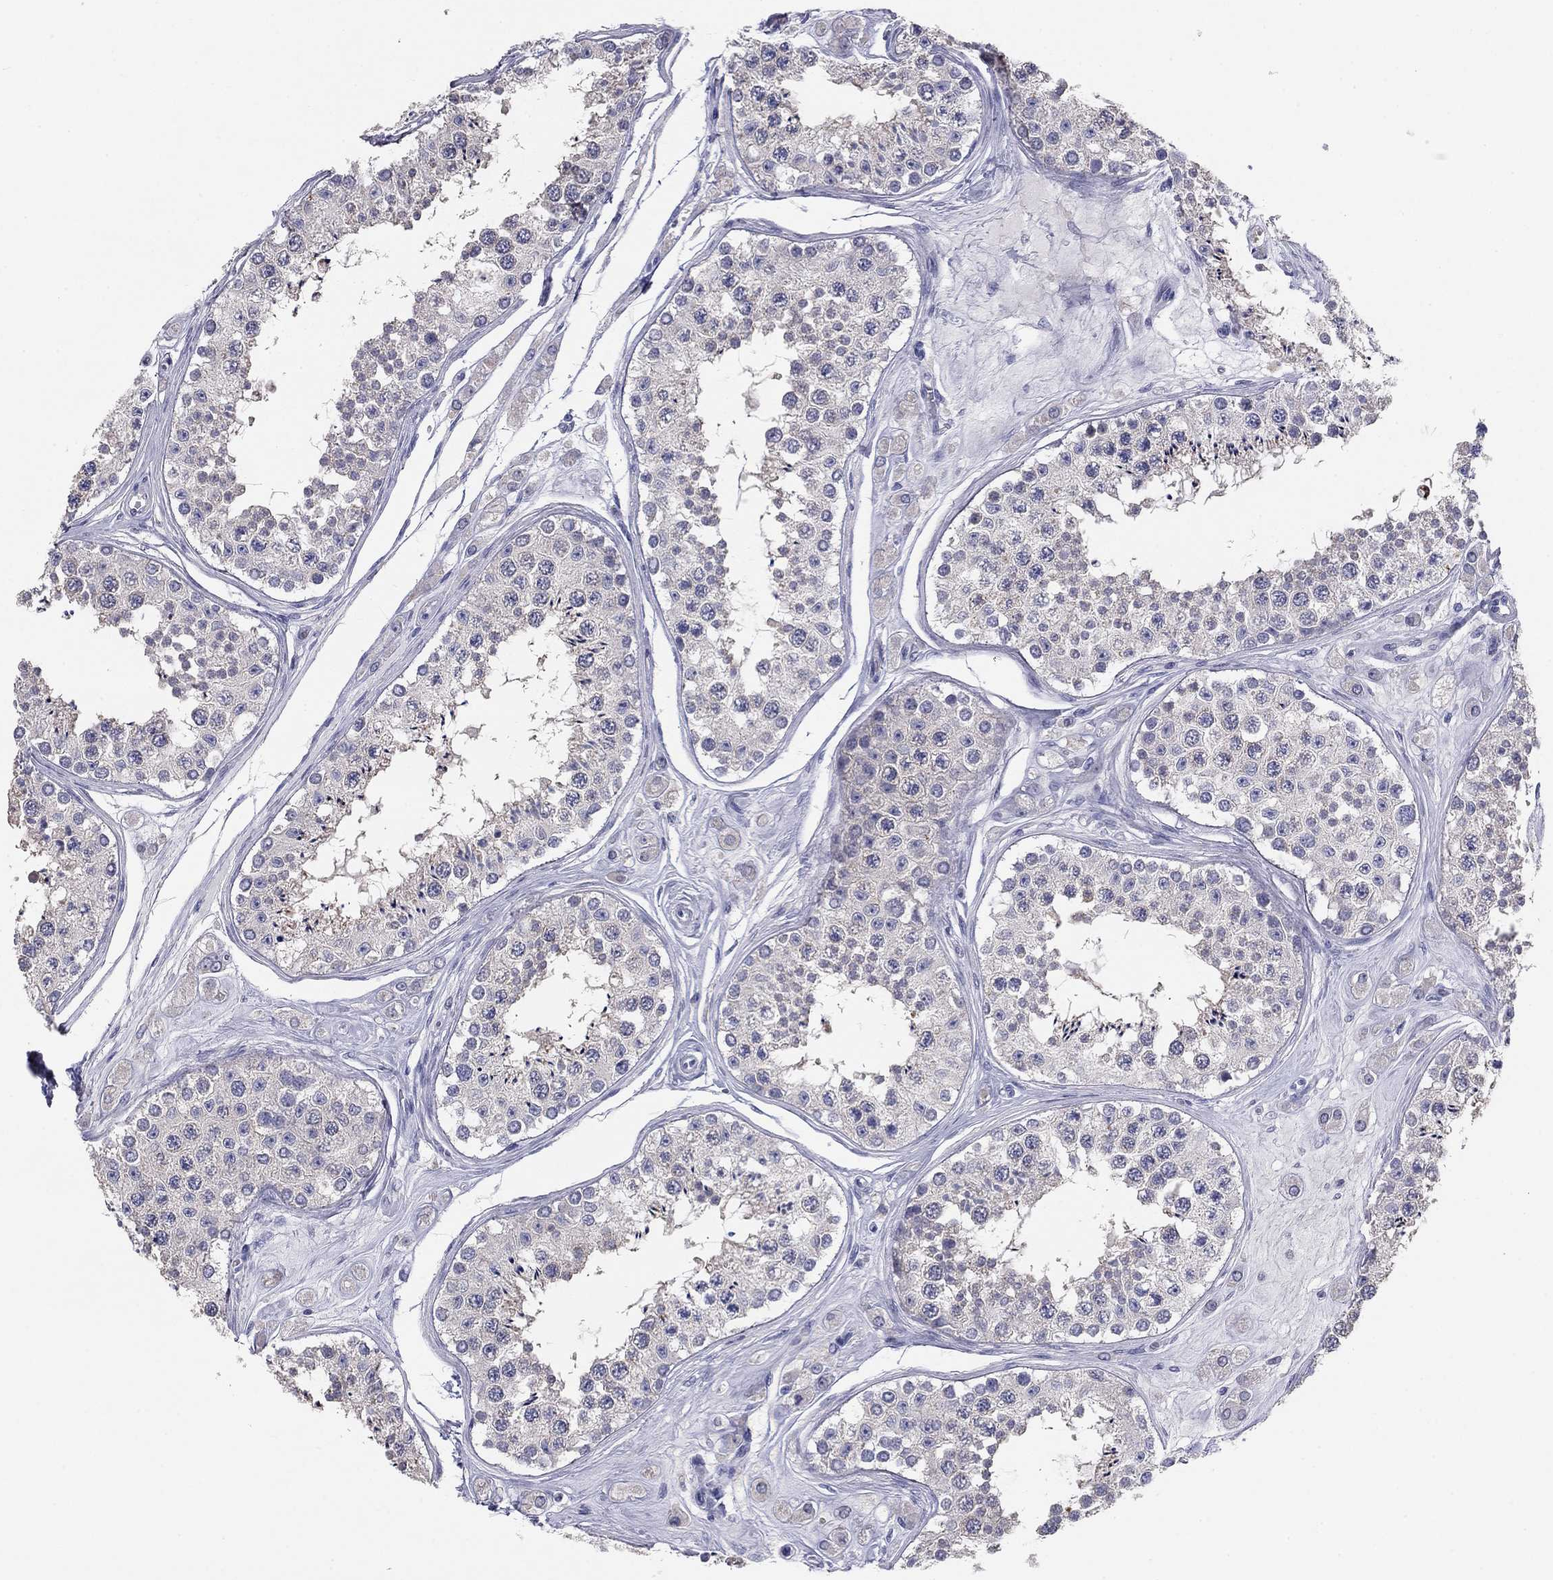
{"staining": {"intensity": "negative", "quantity": "none", "location": "none"}, "tissue": "testis", "cell_type": "Cells in seminiferous ducts", "image_type": "normal", "snomed": [{"axis": "morphology", "description": "Normal tissue, NOS"}, {"axis": "topography", "description": "Testis"}], "caption": "The image demonstrates no significant staining in cells in seminiferous ducts of testis. The staining is performed using DAB brown chromogen with nuclei counter-stained in using hematoxylin.", "gene": "GRK7", "patient": {"sex": "male", "age": 25}}